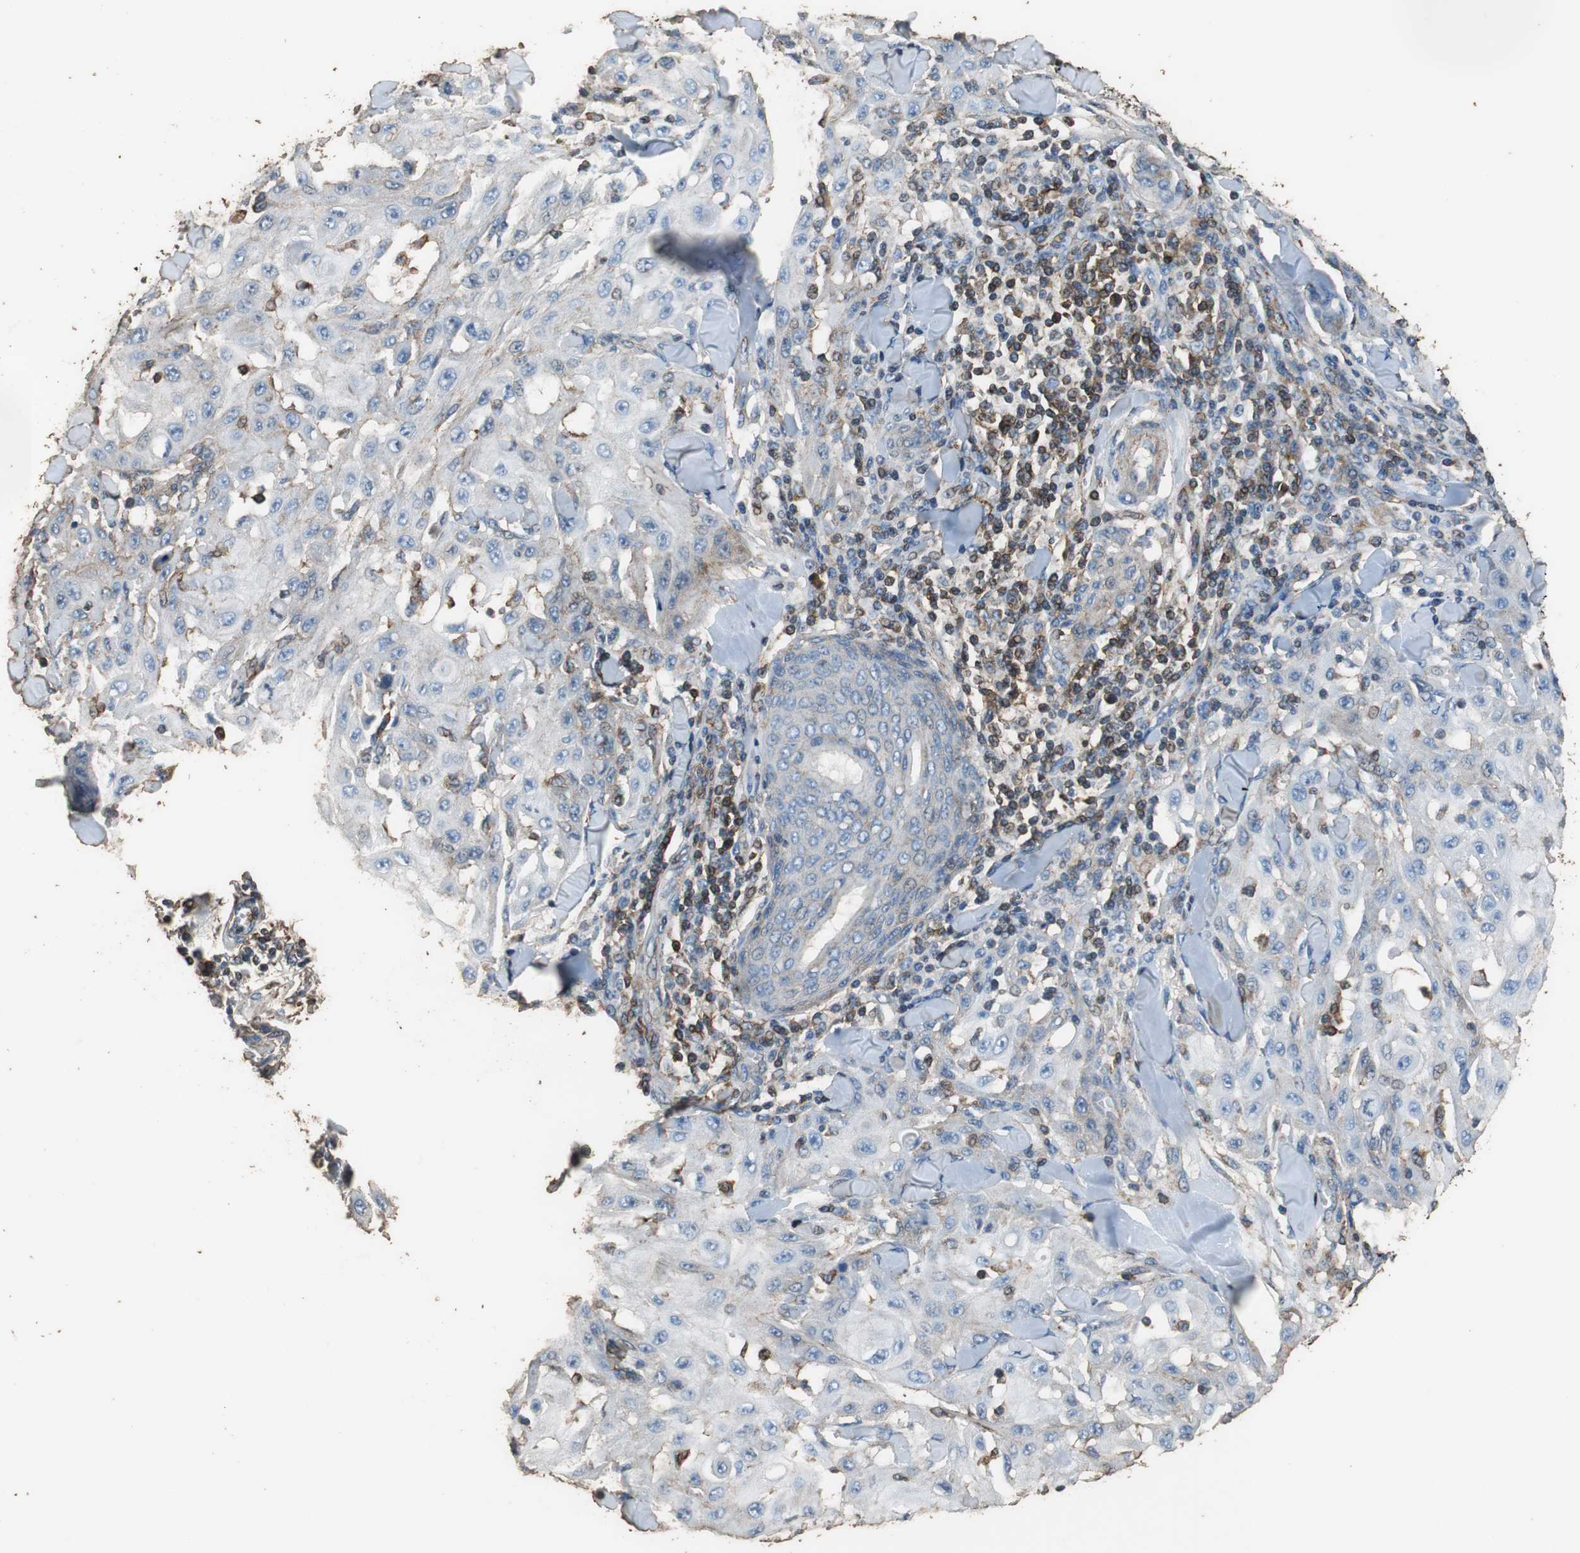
{"staining": {"intensity": "negative", "quantity": "none", "location": "none"}, "tissue": "skin cancer", "cell_type": "Tumor cells", "image_type": "cancer", "snomed": [{"axis": "morphology", "description": "Squamous cell carcinoma, NOS"}, {"axis": "topography", "description": "Skin"}], "caption": "Immunohistochemistry histopathology image of neoplastic tissue: human skin squamous cell carcinoma stained with DAB displays no significant protein staining in tumor cells.", "gene": "PRKRA", "patient": {"sex": "male", "age": 24}}